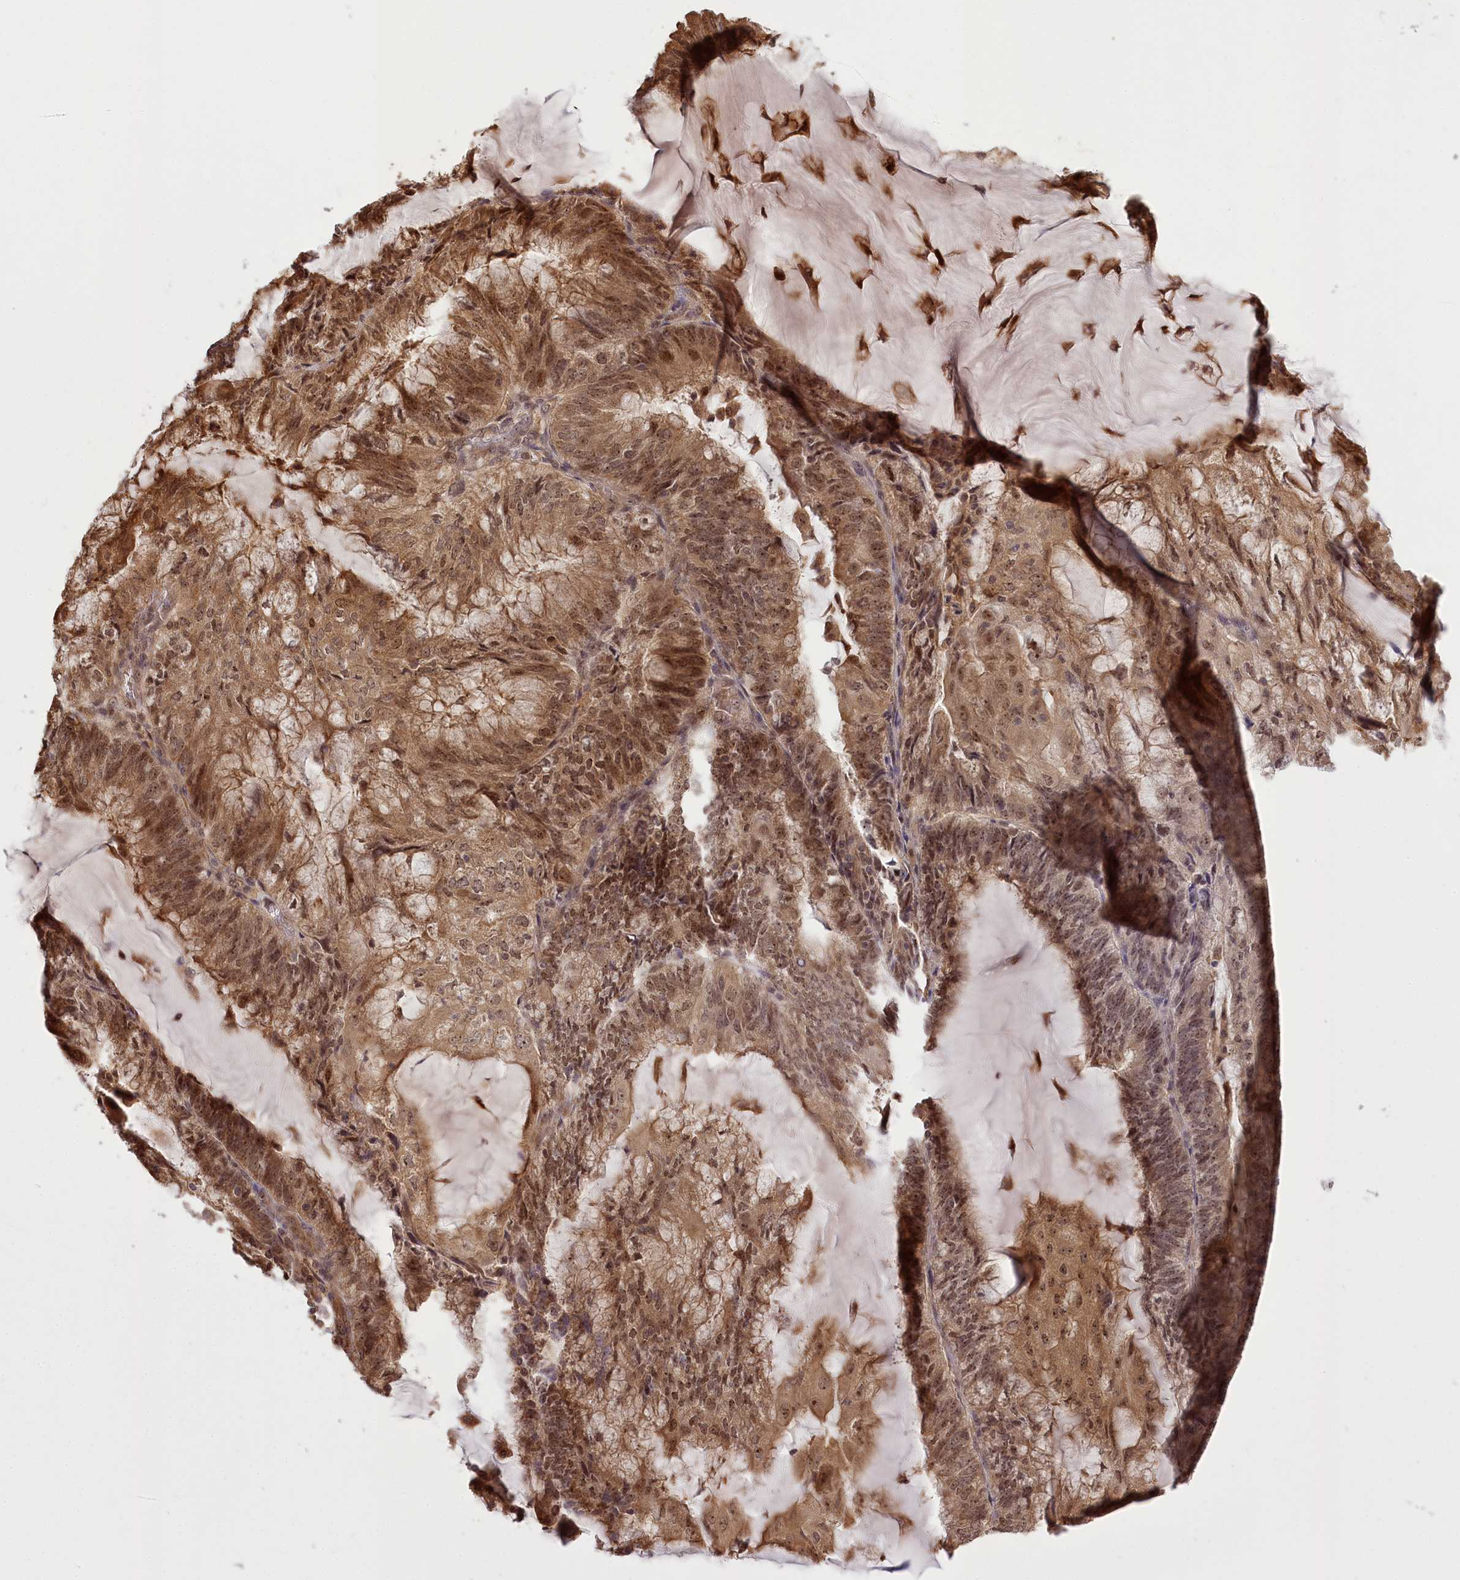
{"staining": {"intensity": "moderate", "quantity": ">75%", "location": "cytoplasmic/membranous,nuclear"}, "tissue": "endometrial cancer", "cell_type": "Tumor cells", "image_type": "cancer", "snomed": [{"axis": "morphology", "description": "Adenocarcinoma, NOS"}, {"axis": "topography", "description": "Endometrium"}], "caption": "Immunohistochemistry (IHC) histopathology image of neoplastic tissue: human endometrial adenocarcinoma stained using immunohistochemistry reveals medium levels of moderate protein expression localized specifically in the cytoplasmic/membranous and nuclear of tumor cells, appearing as a cytoplasmic/membranous and nuclear brown color.", "gene": "SERGEF", "patient": {"sex": "female", "age": 81}}